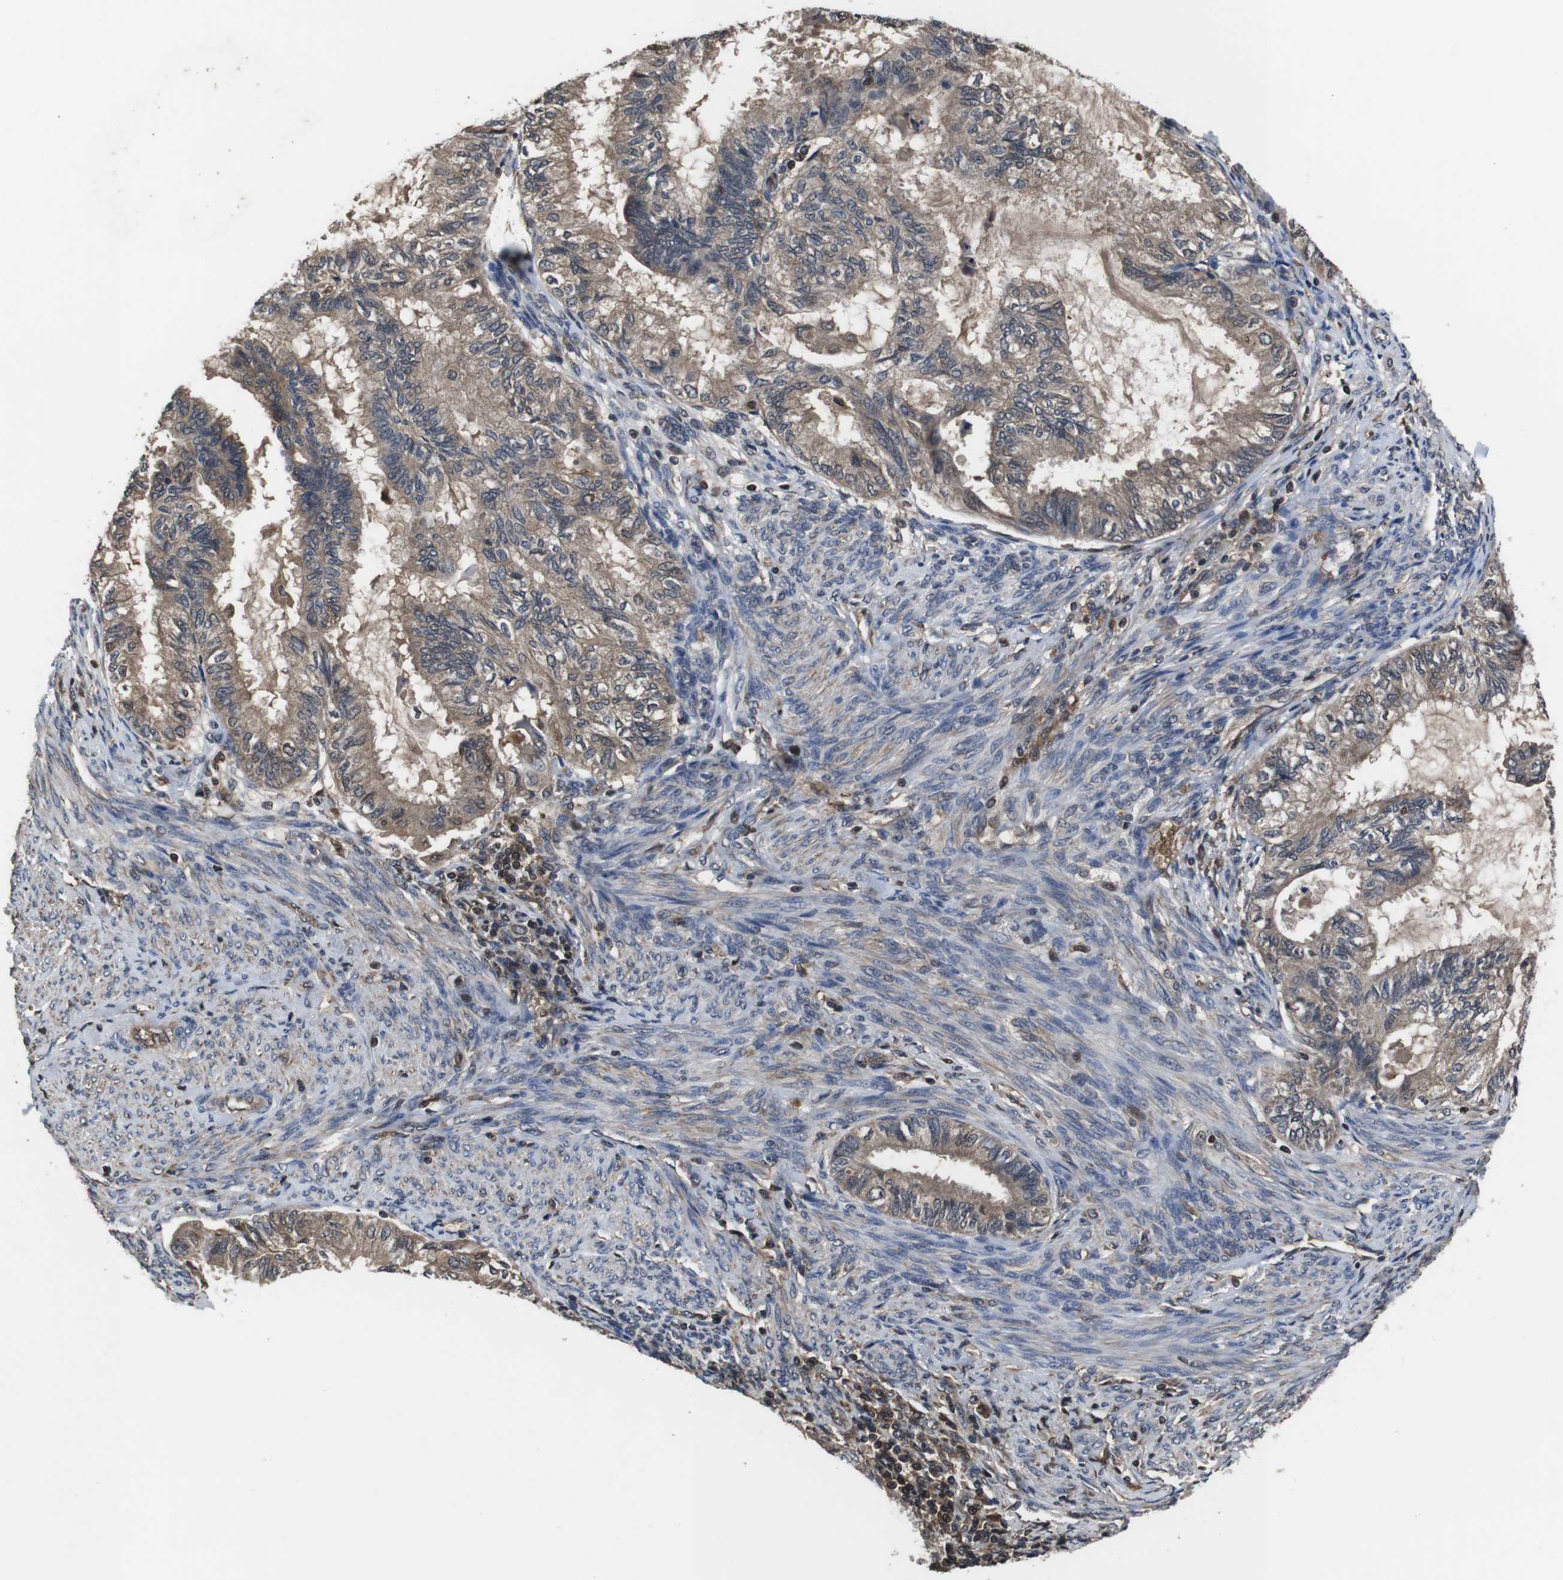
{"staining": {"intensity": "moderate", "quantity": ">75%", "location": "cytoplasmic/membranous"}, "tissue": "cervical cancer", "cell_type": "Tumor cells", "image_type": "cancer", "snomed": [{"axis": "morphology", "description": "Normal tissue, NOS"}, {"axis": "morphology", "description": "Adenocarcinoma, NOS"}, {"axis": "topography", "description": "Cervix"}, {"axis": "topography", "description": "Endometrium"}], "caption": "The histopathology image demonstrates a brown stain indicating the presence of a protein in the cytoplasmic/membranous of tumor cells in cervical cancer.", "gene": "CXCL11", "patient": {"sex": "female", "age": 86}}